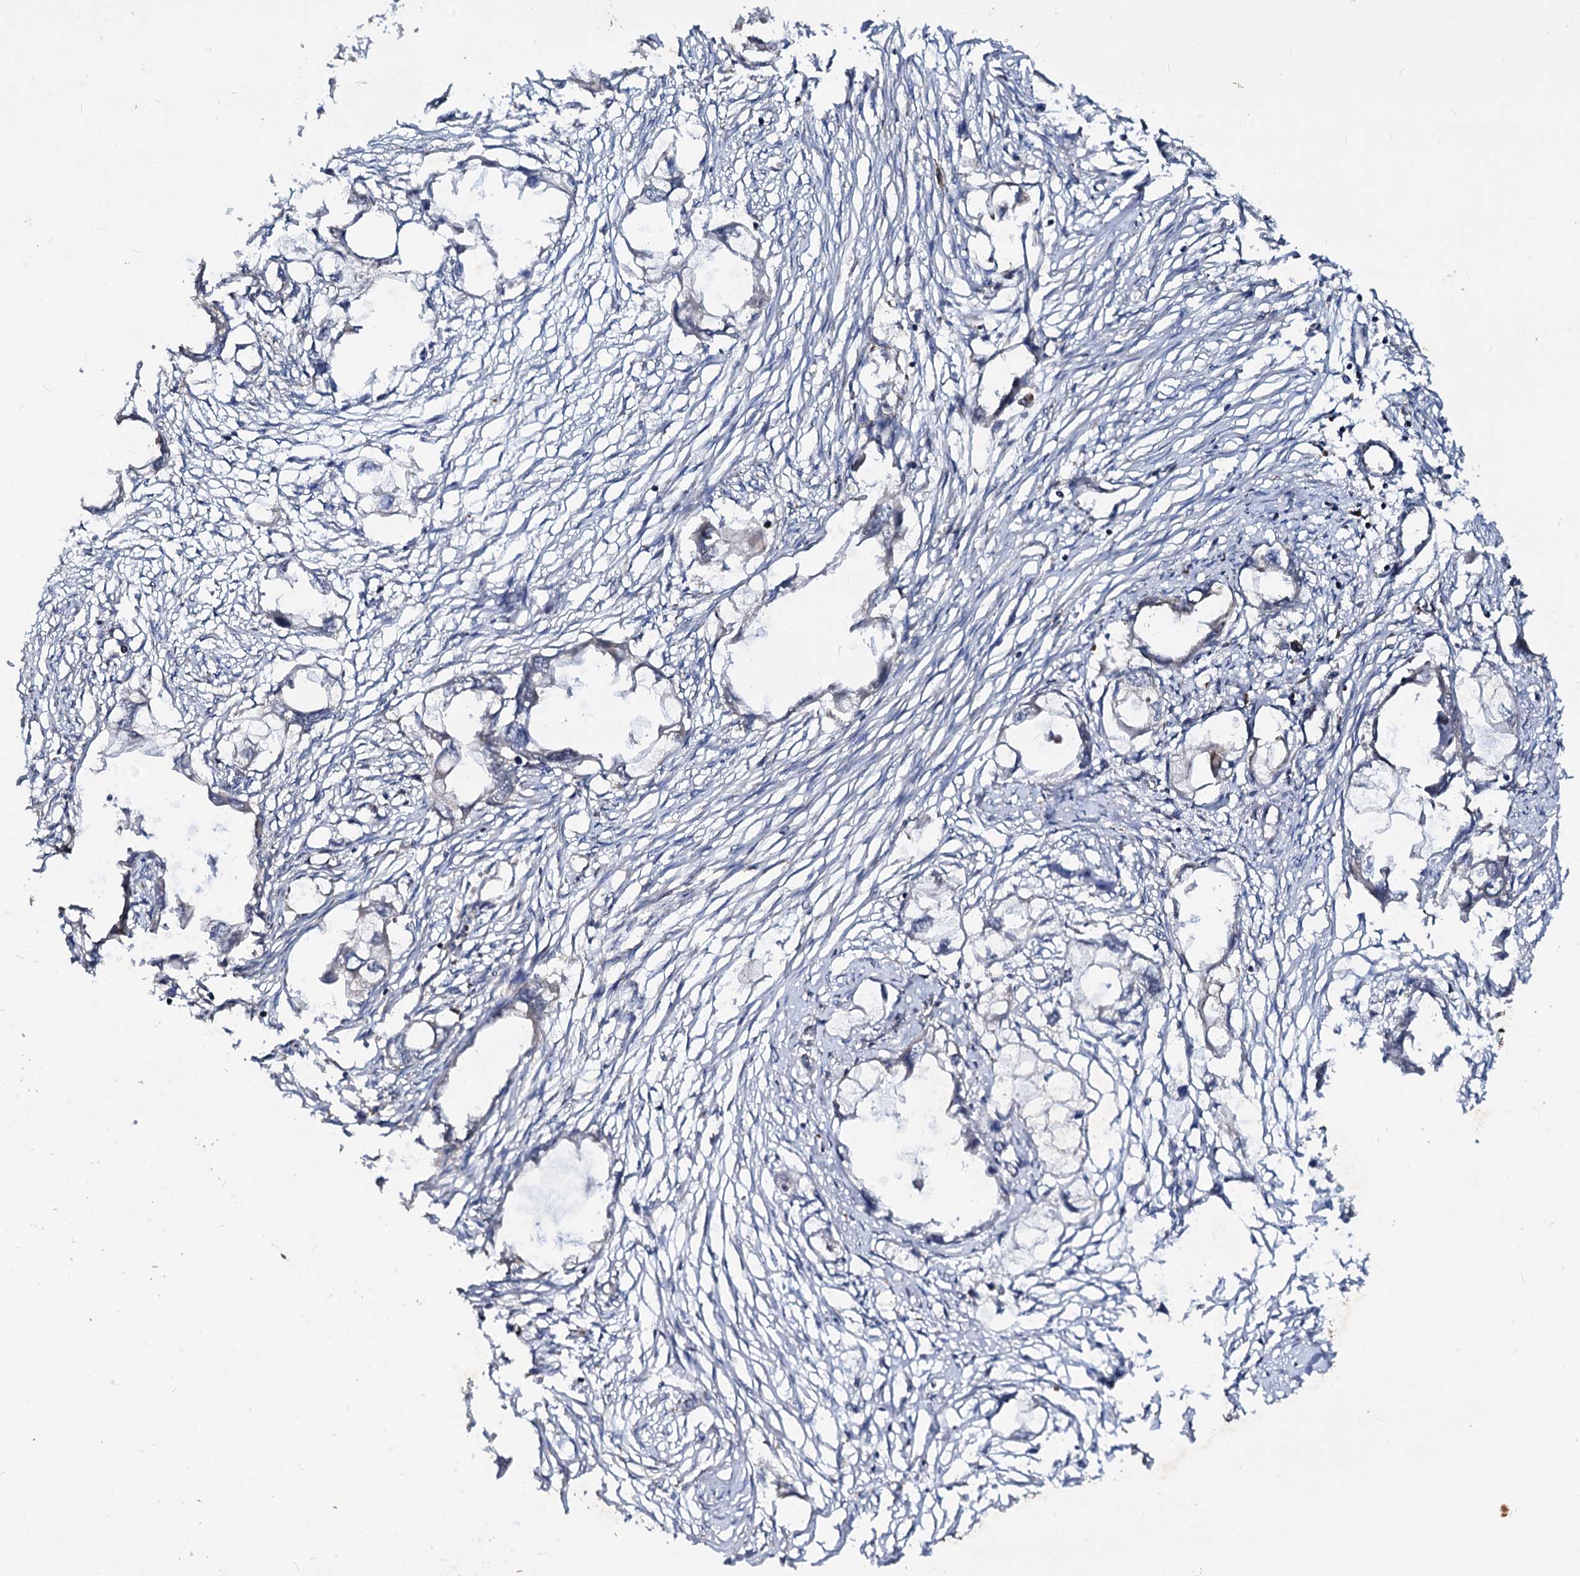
{"staining": {"intensity": "negative", "quantity": "none", "location": "none"}, "tissue": "endometrial cancer", "cell_type": "Tumor cells", "image_type": "cancer", "snomed": [{"axis": "morphology", "description": "Adenocarcinoma, NOS"}, {"axis": "morphology", "description": "Adenocarcinoma, metastatic, NOS"}, {"axis": "topography", "description": "Adipose tissue"}, {"axis": "topography", "description": "Endometrium"}], "caption": "High power microscopy micrograph of an IHC photomicrograph of endometrial adenocarcinoma, revealing no significant staining in tumor cells.", "gene": "CEP76", "patient": {"sex": "female", "age": 67}}